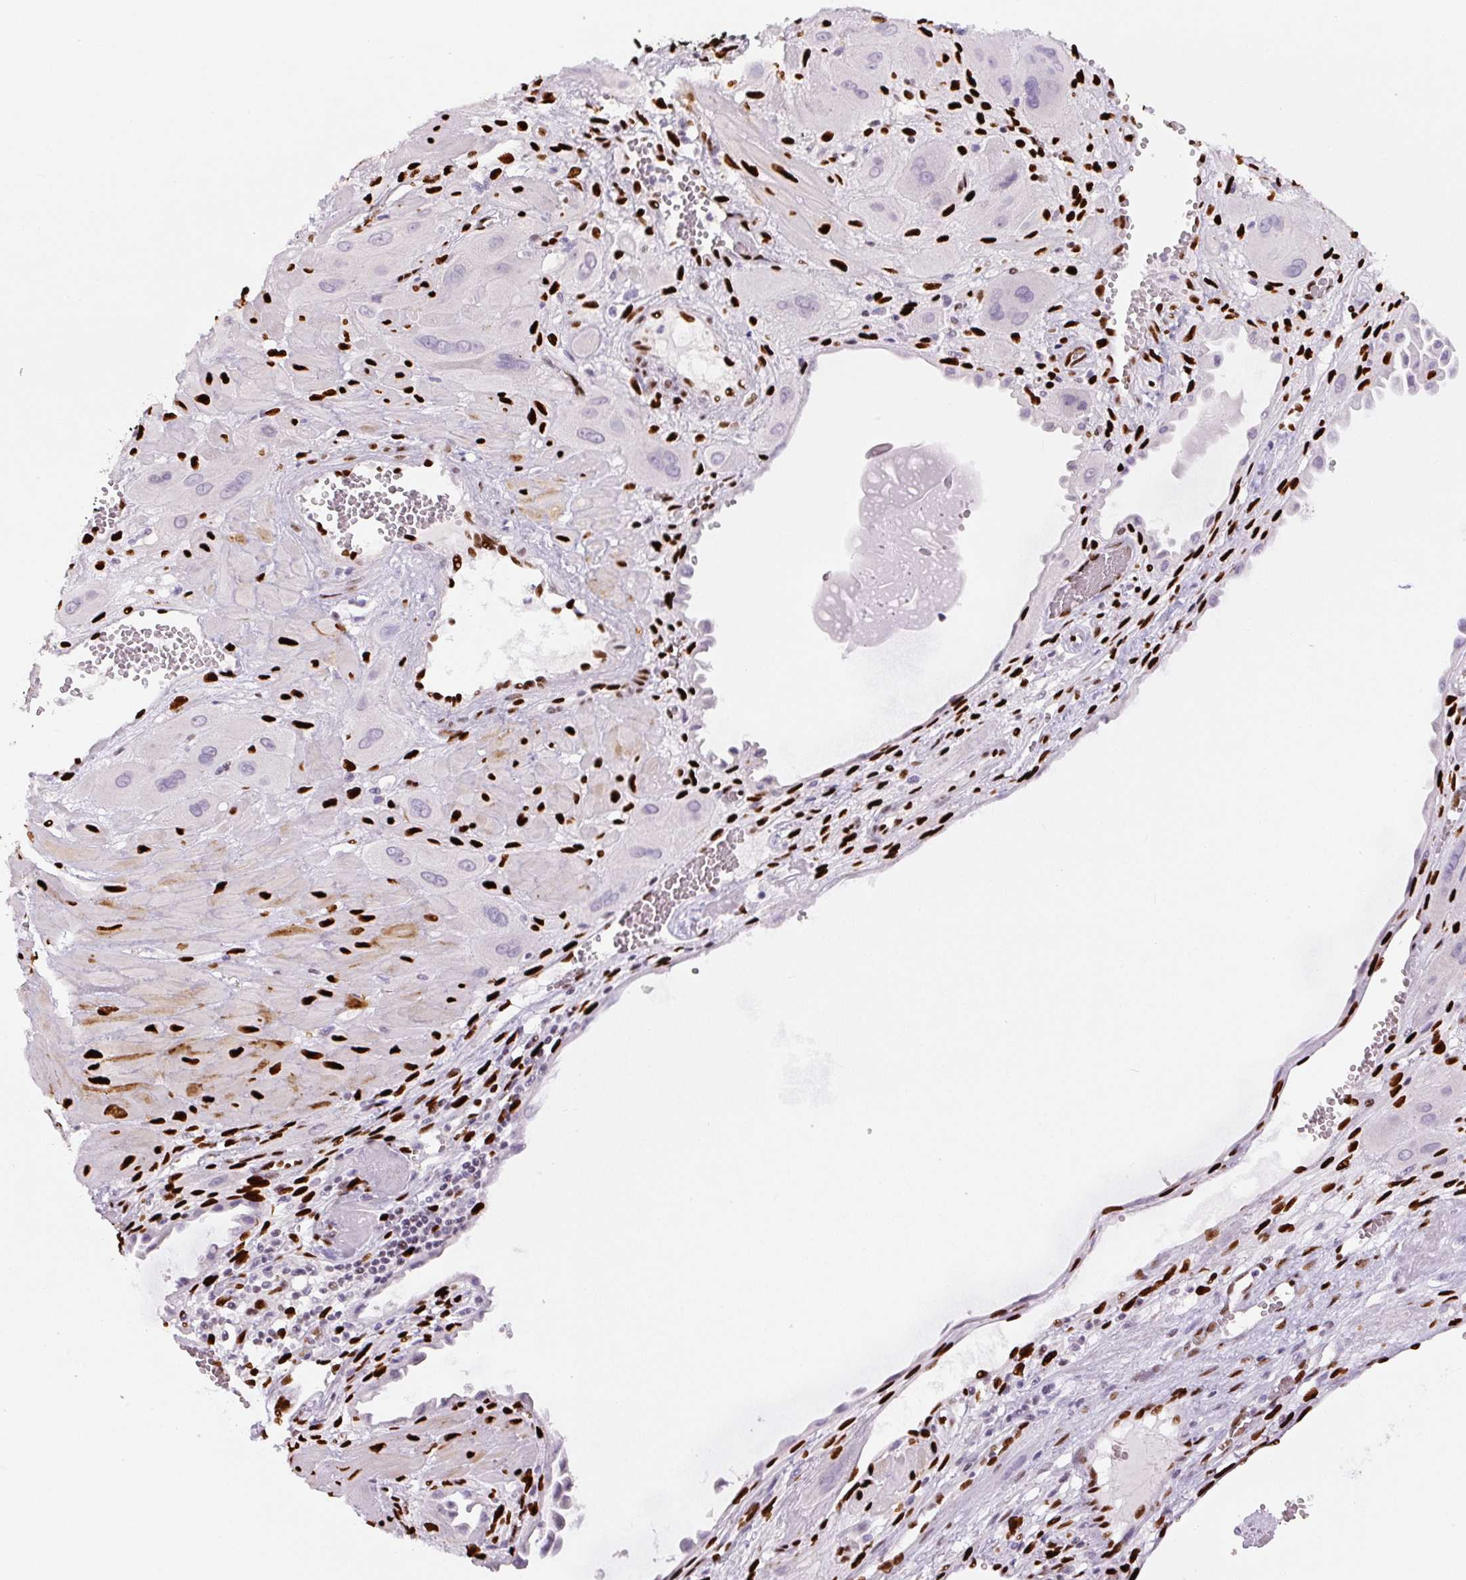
{"staining": {"intensity": "negative", "quantity": "none", "location": "none"}, "tissue": "cervical cancer", "cell_type": "Tumor cells", "image_type": "cancer", "snomed": [{"axis": "morphology", "description": "Squamous cell carcinoma, NOS"}, {"axis": "topography", "description": "Cervix"}], "caption": "IHC of cervical cancer (squamous cell carcinoma) displays no positivity in tumor cells.", "gene": "ZEB1", "patient": {"sex": "female", "age": 34}}